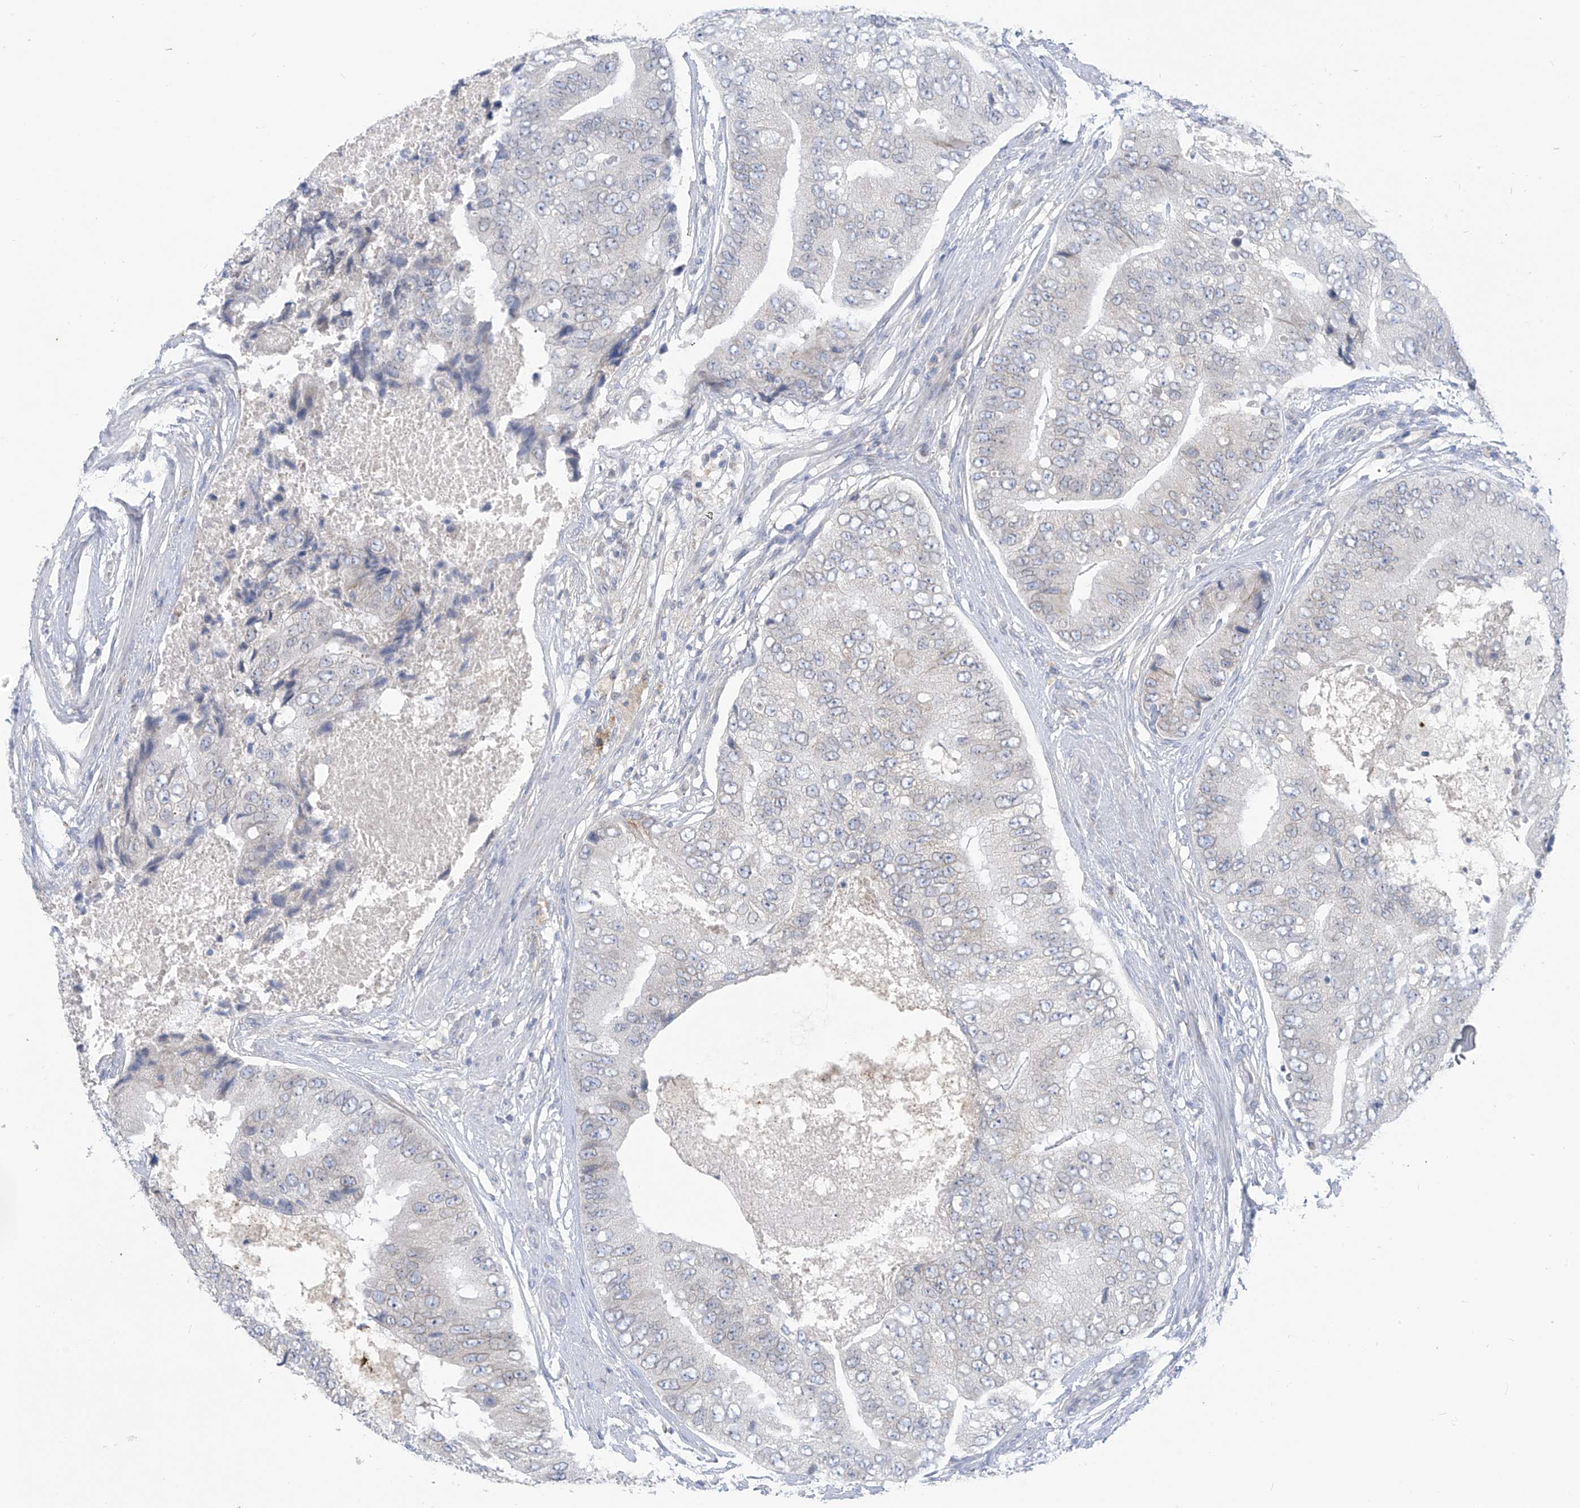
{"staining": {"intensity": "weak", "quantity": "<25%", "location": "cytoplasmic/membranous,nuclear"}, "tissue": "prostate cancer", "cell_type": "Tumor cells", "image_type": "cancer", "snomed": [{"axis": "morphology", "description": "Adenocarcinoma, High grade"}, {"axis": "topography", "description": "Prostate"}], "caption": "Protein analysis of adenocarcinoma (high-grade) (prostate) demonstrates no significant expression in tumor cells. (Stains: DAB immunohistochemistry (IHC) with hematoxylin counter stain, Microscopy: brightfield microscopy at high magnification).", "gene": "KRTAP25-1", "patient": {"sex": "male", "age": 70}}